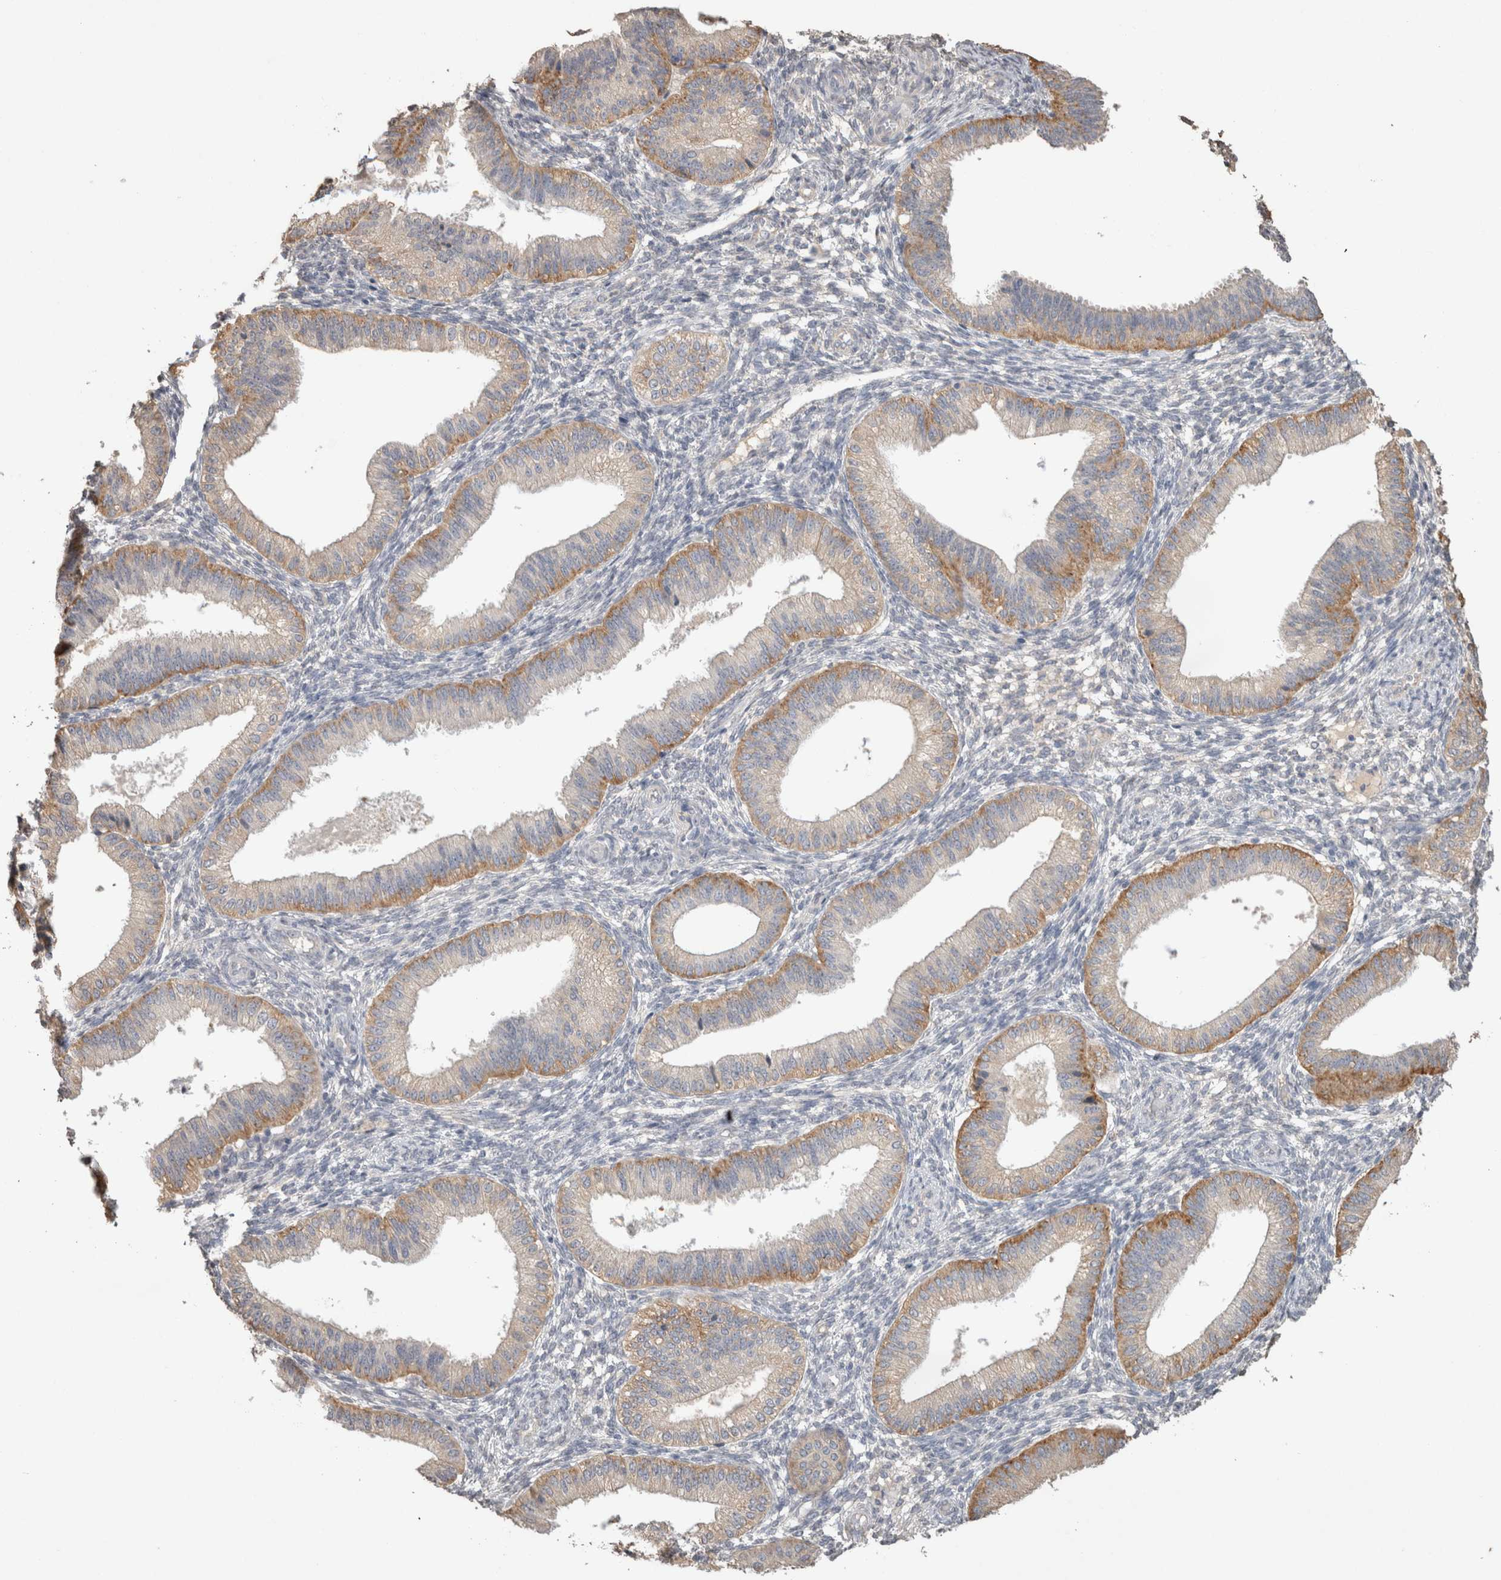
{"staining": {"intensity": "negative", "quantity": "none", "location": "none"}, "tissue": "endometrium", "cell_type": "Cells in endometrial stroma", "image_type": "normal", "snomed": [{"axis": "morphology", "description": "Normal tissue, NOS"}, {"axis": "topography", "description": "Endometrium"}], "caption": "Cells in endometrial stroma show no significant protein positivity in benign endometrium. (DAB immunohistochemistry (IHC) with hematoxylin counter stain).", "gene": "NAALADL2", "patient": {"sex": "female", "age": 39}}